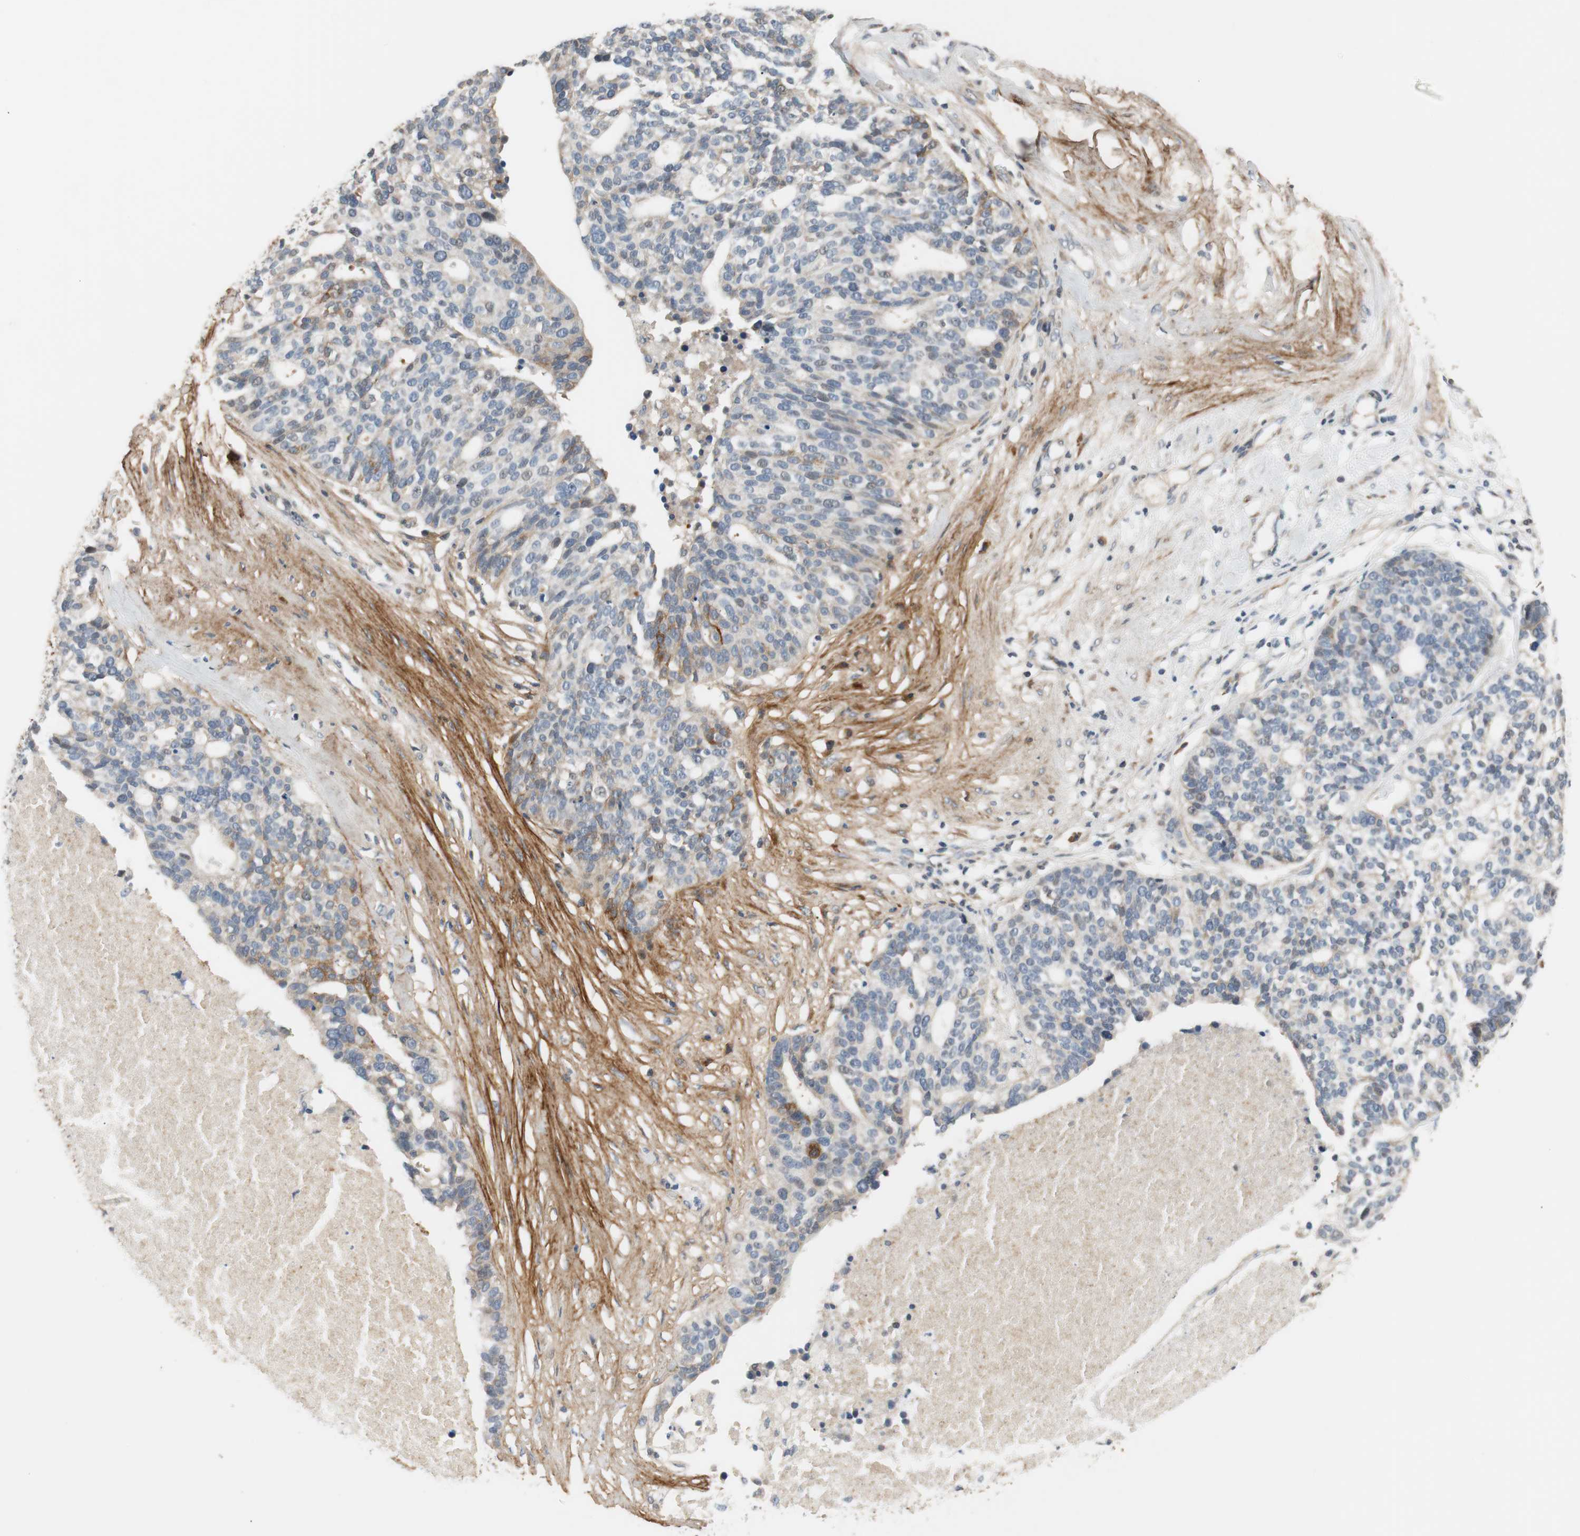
{"staining": {"intensity": "negative", "quantity": "none", "location": "none"}, "tissue": "ovarian cancer", "cell_type": "Tumor cells", "image_type": "cancer", "snomed": [{"axis": "morphology", "description": "Cystadenocarcinoma, serous, NOS"}, {"axis": "topography", "description": "Ovary"}], "caption": "The immunohistochemistry (IHC) photomicrograph has no significant positivity in tumor cells of ovarian serous cystadenocarcinoma tissue. (Brightfield microscopy of DAB (3,3'-diaminobenzidine) immunohistochemistry at high magnification).", "gene": "COL12A1", "patient": {"sex": "female", "age": 59}}